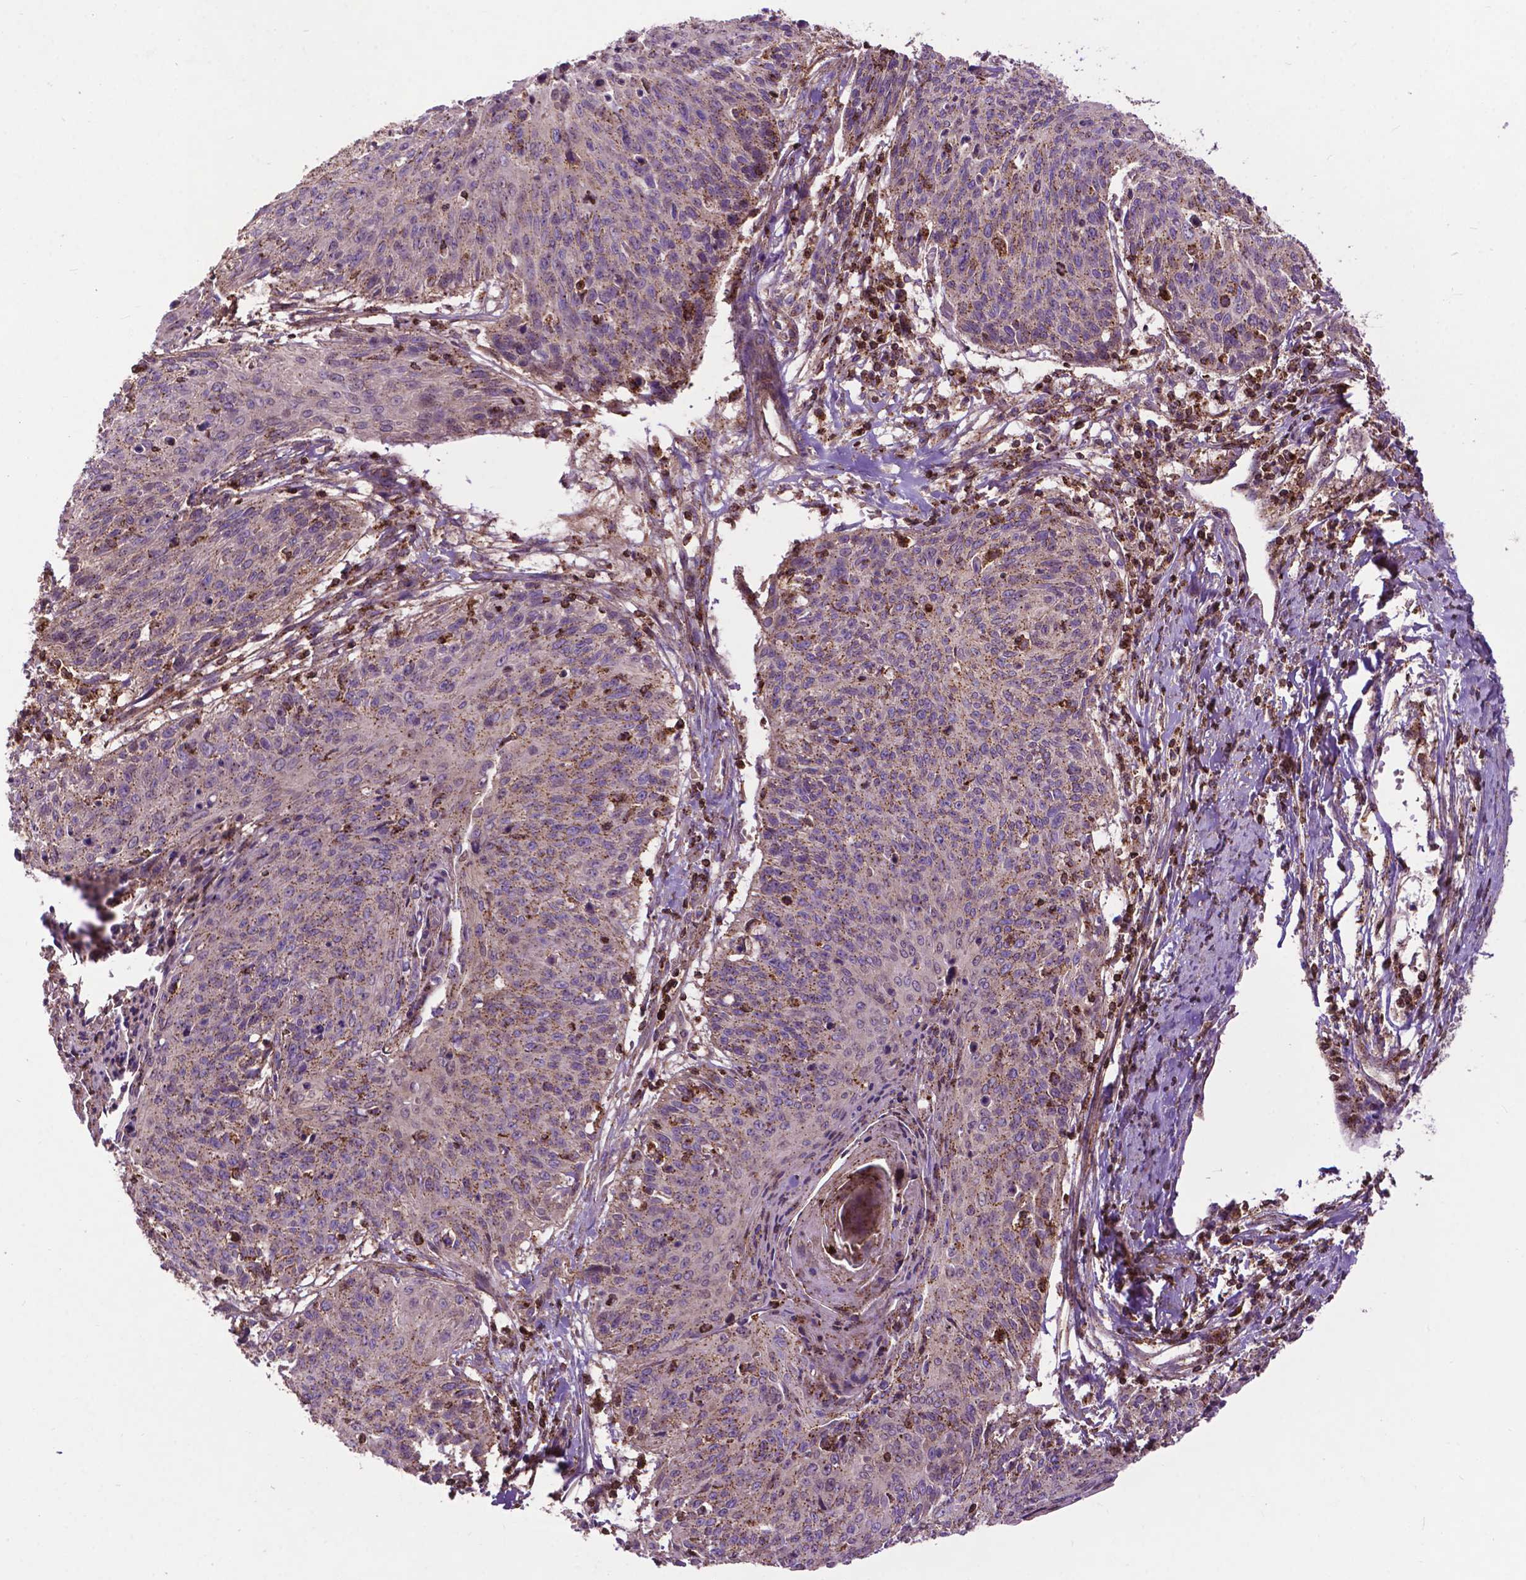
{"staining": {"intensity": "weak", "quantity": ">75%", "location": "cytoplasmic/membranous"}, "tissue": "cervical cancer", "cell_type": "Tumor cells", "image_type": "cancer", "snomed": [{"axis": "morphology", "description": "Squamous cell carcinoma, NOS"}, {"axis": "topography", "description": "Cervix"}], "caption": "A photomicrograph of human cervical cancer stained for a protein displays weak cytoplasmic/membranous brown staining in tumor cells.", "gene": "CHMP4A", "patient": {"sex": "female", "age": 45}}